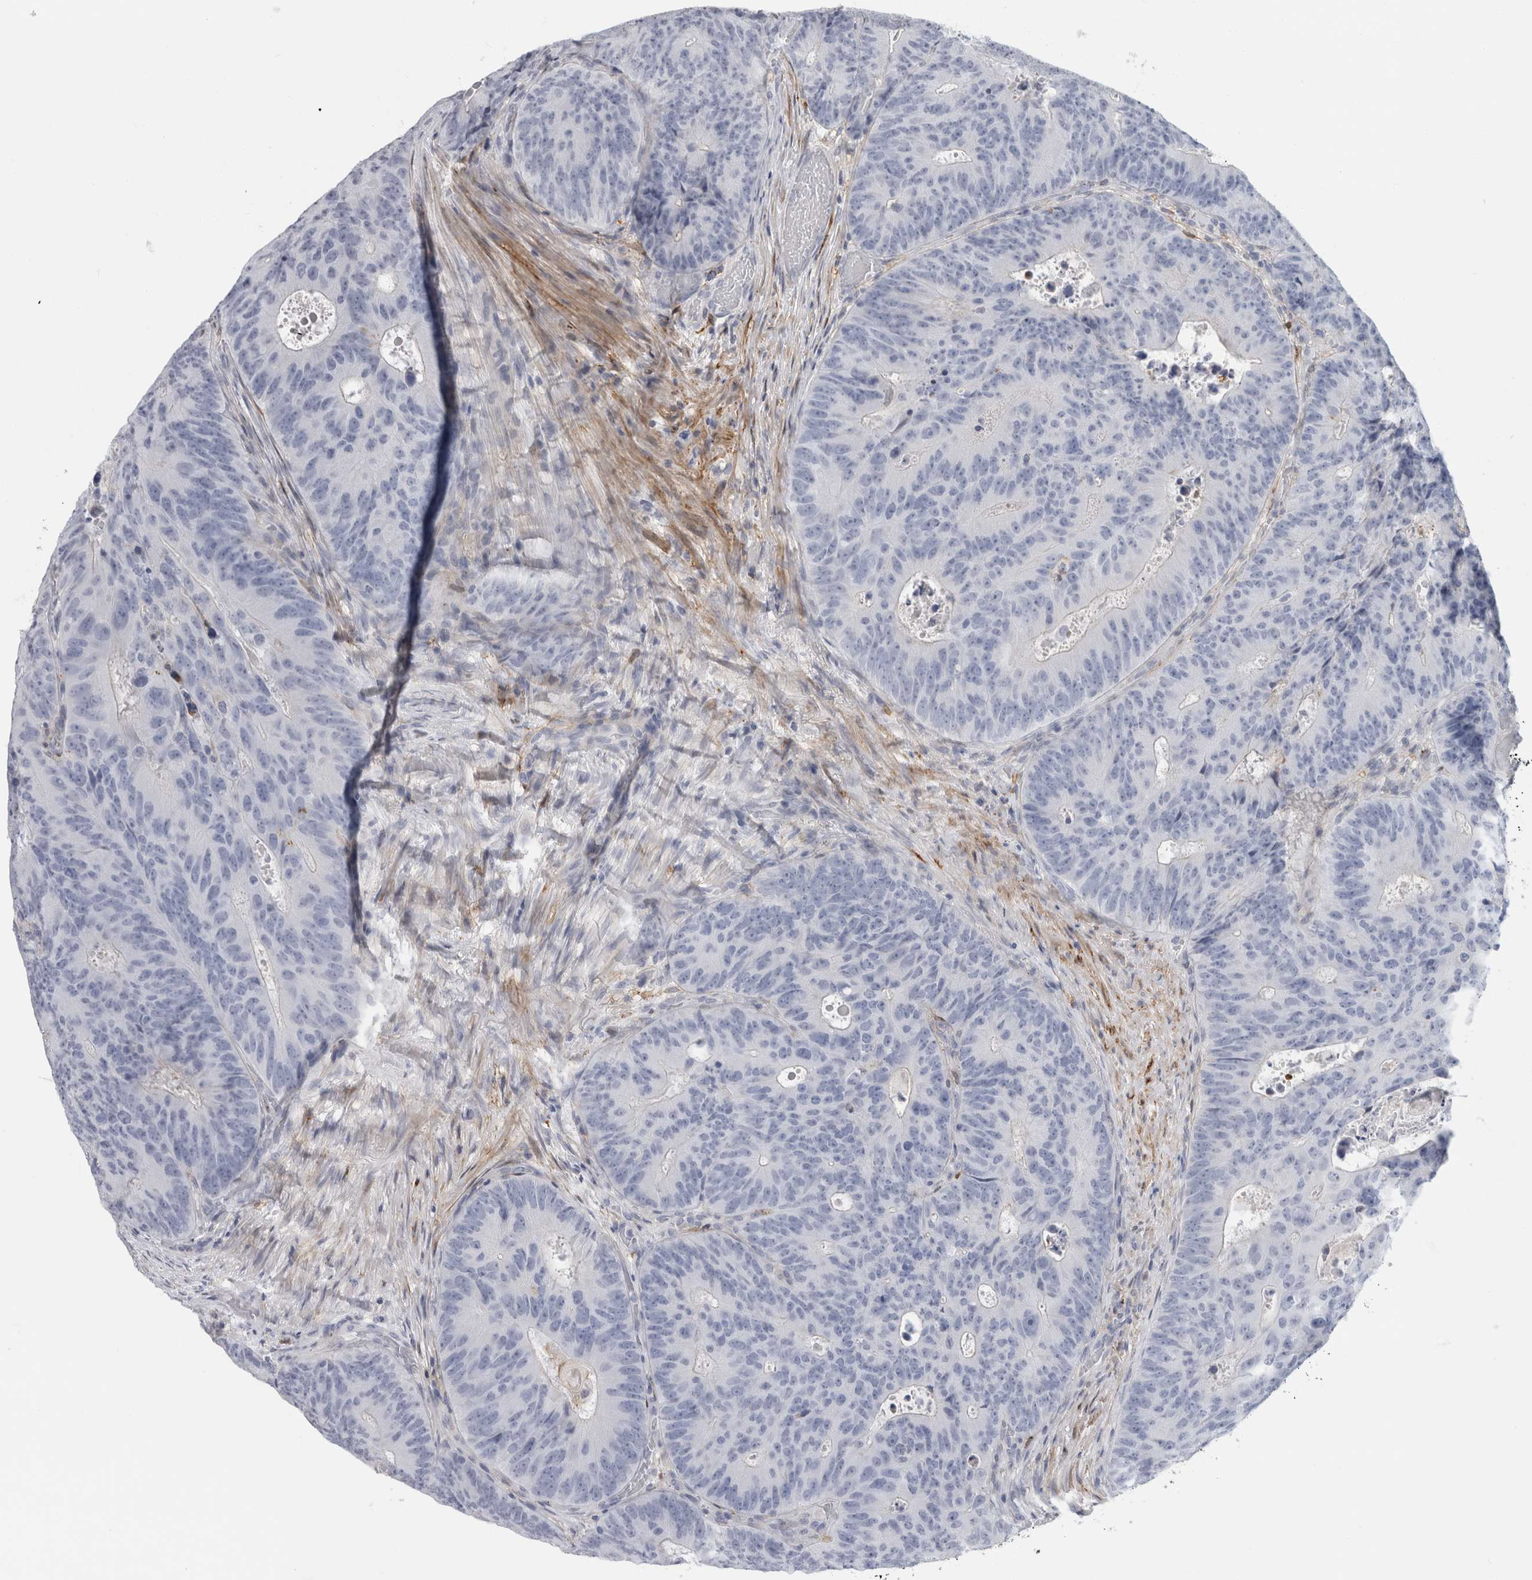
{"staining": {"intensity": "negative", "quantity": "none", "location": "none"}, "tissue": "colorectal cancer", "cell_type": "Tumor cells", "image_type": "cancer", "snomed": [{"axis": "morphology", "description": "Adenocarcinoma, NOS"}, {"axis": "topography", "description": "Colon"}], "caption": "Tumor cells are negative for brown protein staining in adenocarcinoma (colorectal). (DAB immunohistochemistry, high magnification).", "gene": "DNAJC24", "patient": {"sex": "male", "age": 87}}